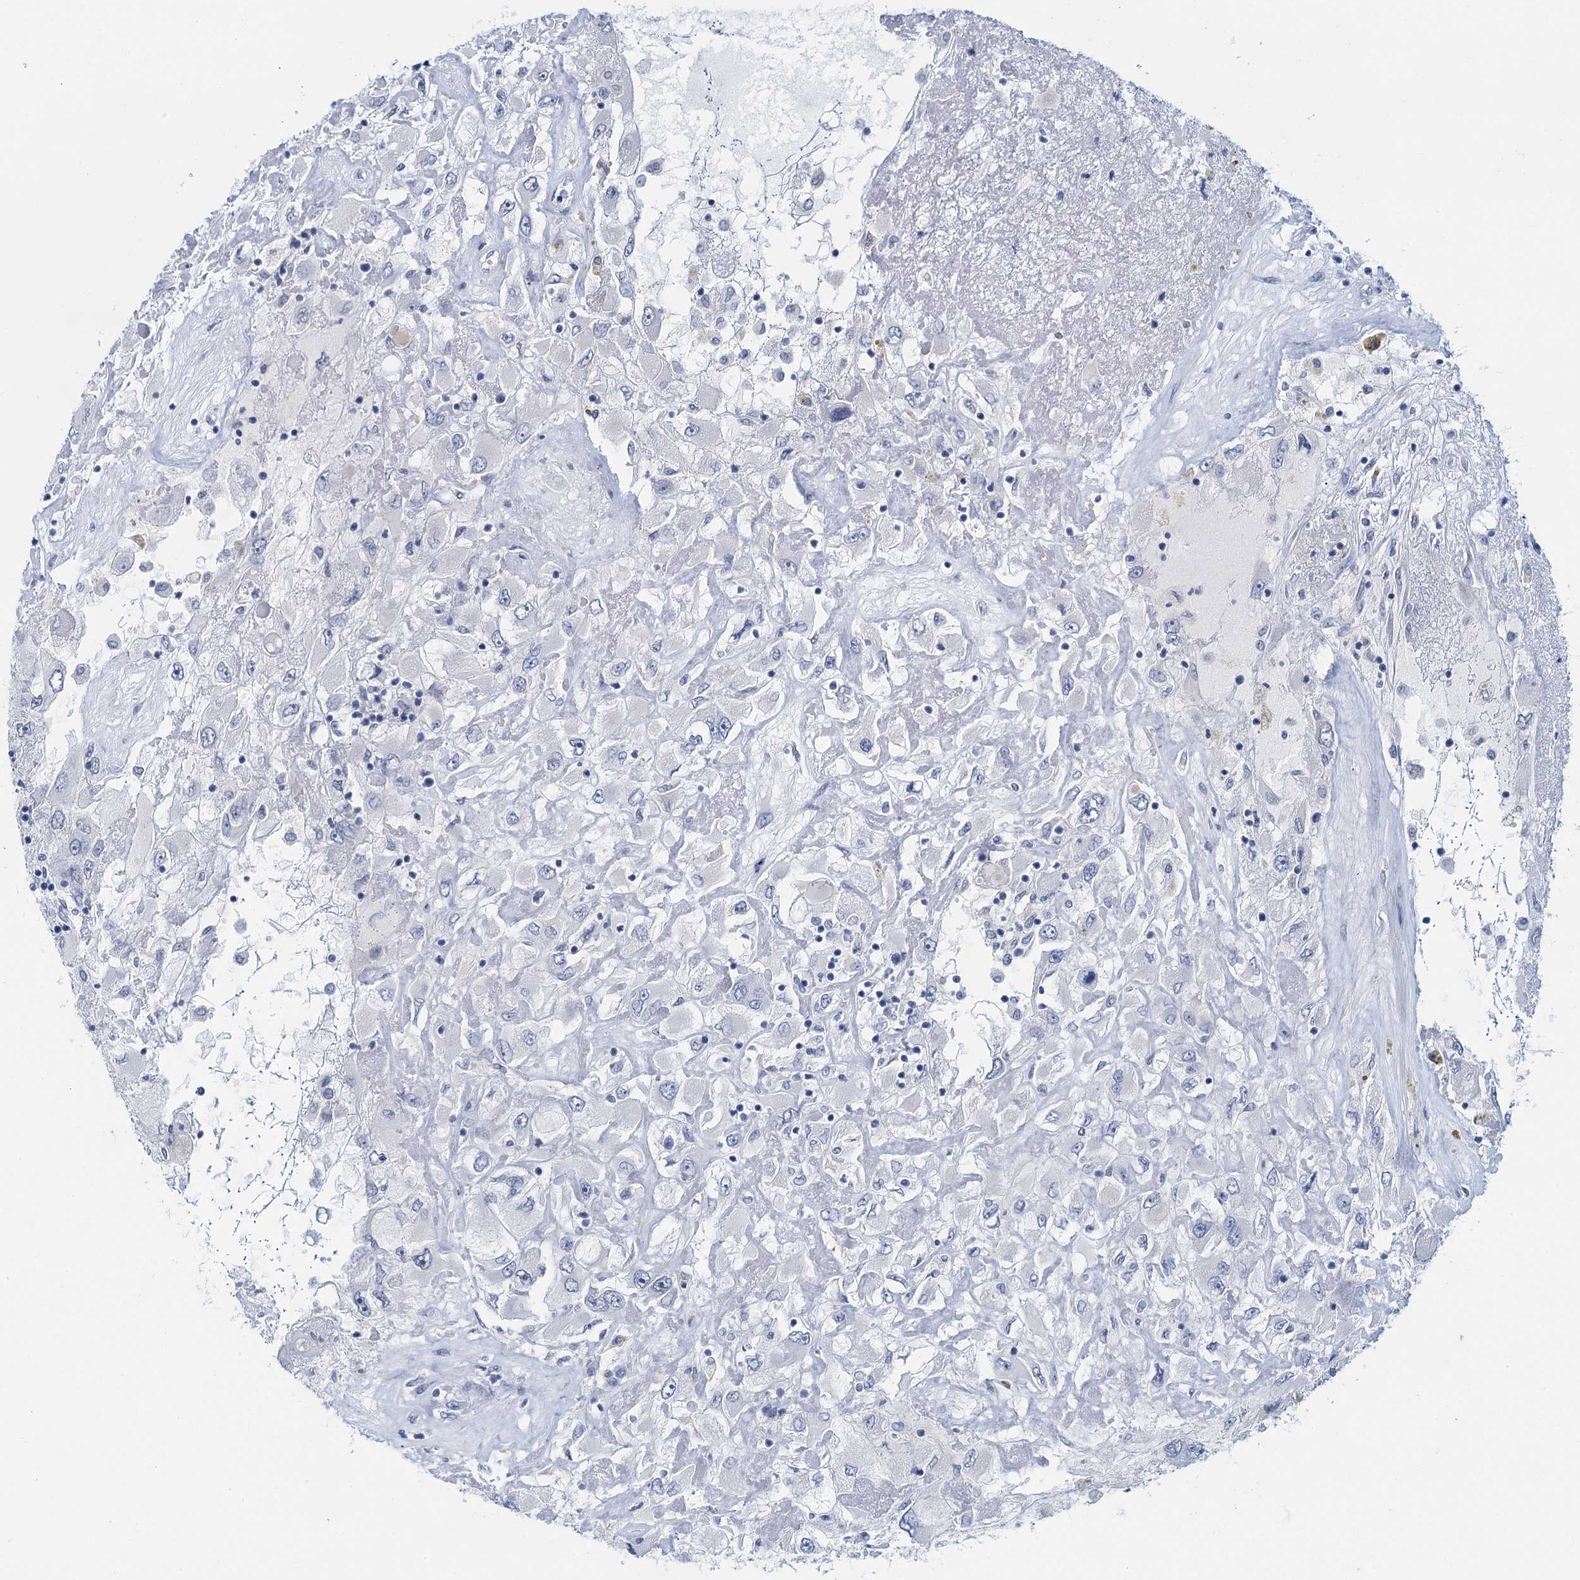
{"staining": {"intensity": "negative", "quantity": "none", "location": "none"}, "tissue": "renal cancer", "cell_type": "Tumor cells", "image_type": "cancer", "snomed": [{"axis": "morphology", "description": "Adenocarcinoma, NOS"}, {"axis": "topography", "description": "Kidney"}], "caption": "IHC of renal adenocarcinoma displays no expression in tumor cells.", "gene": "ENSG00000131152", "patient": {"sex": "female", "age": 52}}